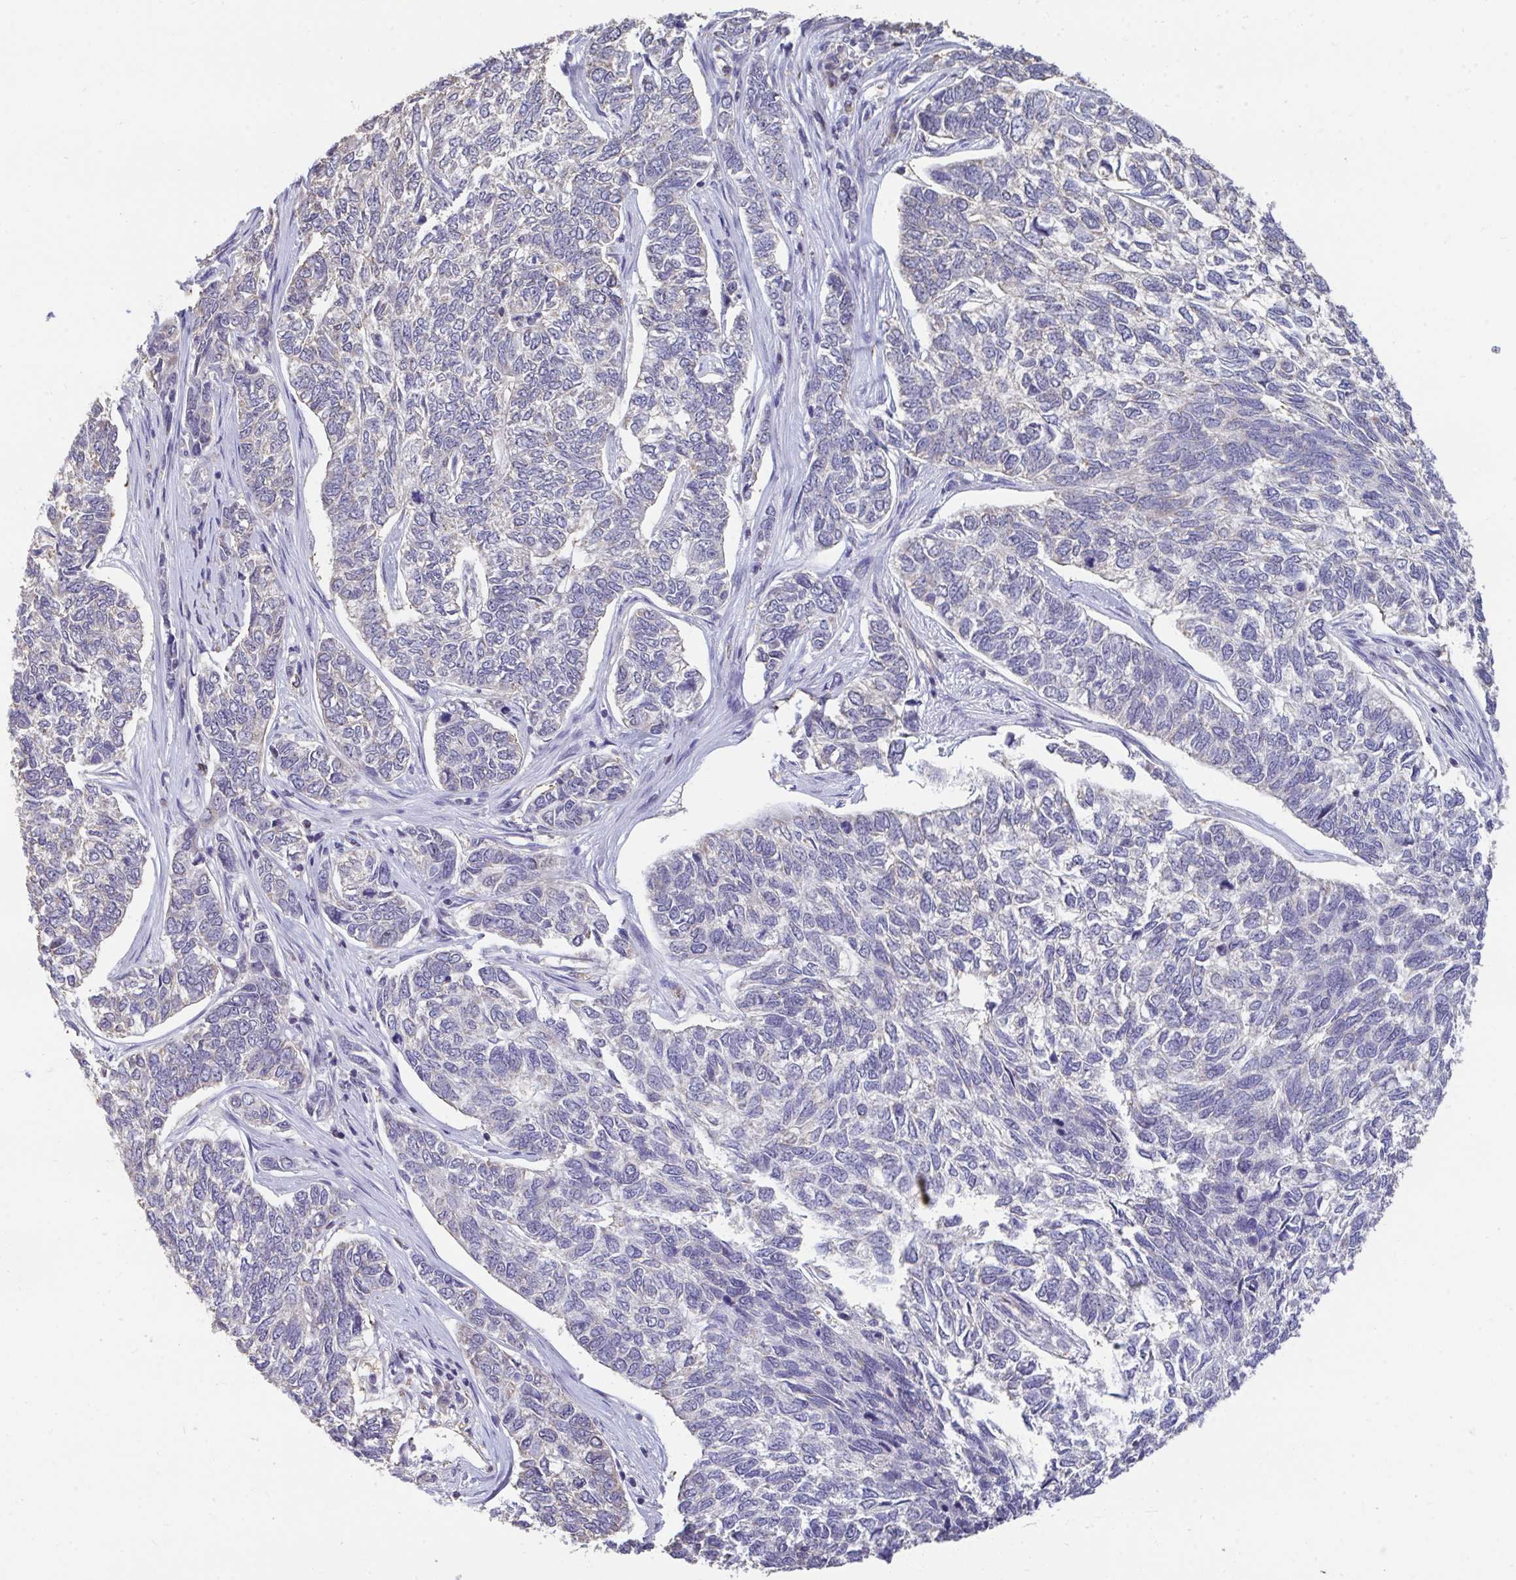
{"staining": {"intensity": "negative", "quantity": "none", "location": "none"}, "tissue": "skin cancer", "cell_type": "Tumor cells", "image_type": "cancer", "snomed": [{"axis": "morphology", "description": "Basal cell carcinoma"}, {"axis": "topography", "description": "Skin"}], "caption": "DAB (3,3'-diaminobenzidine) immunohistochemical staining of basal cell carcinoma (skin) displays no significant positivity in tumor cells.", "gene": "SENP3", "patient": {"sex": "female", "age": 65}}